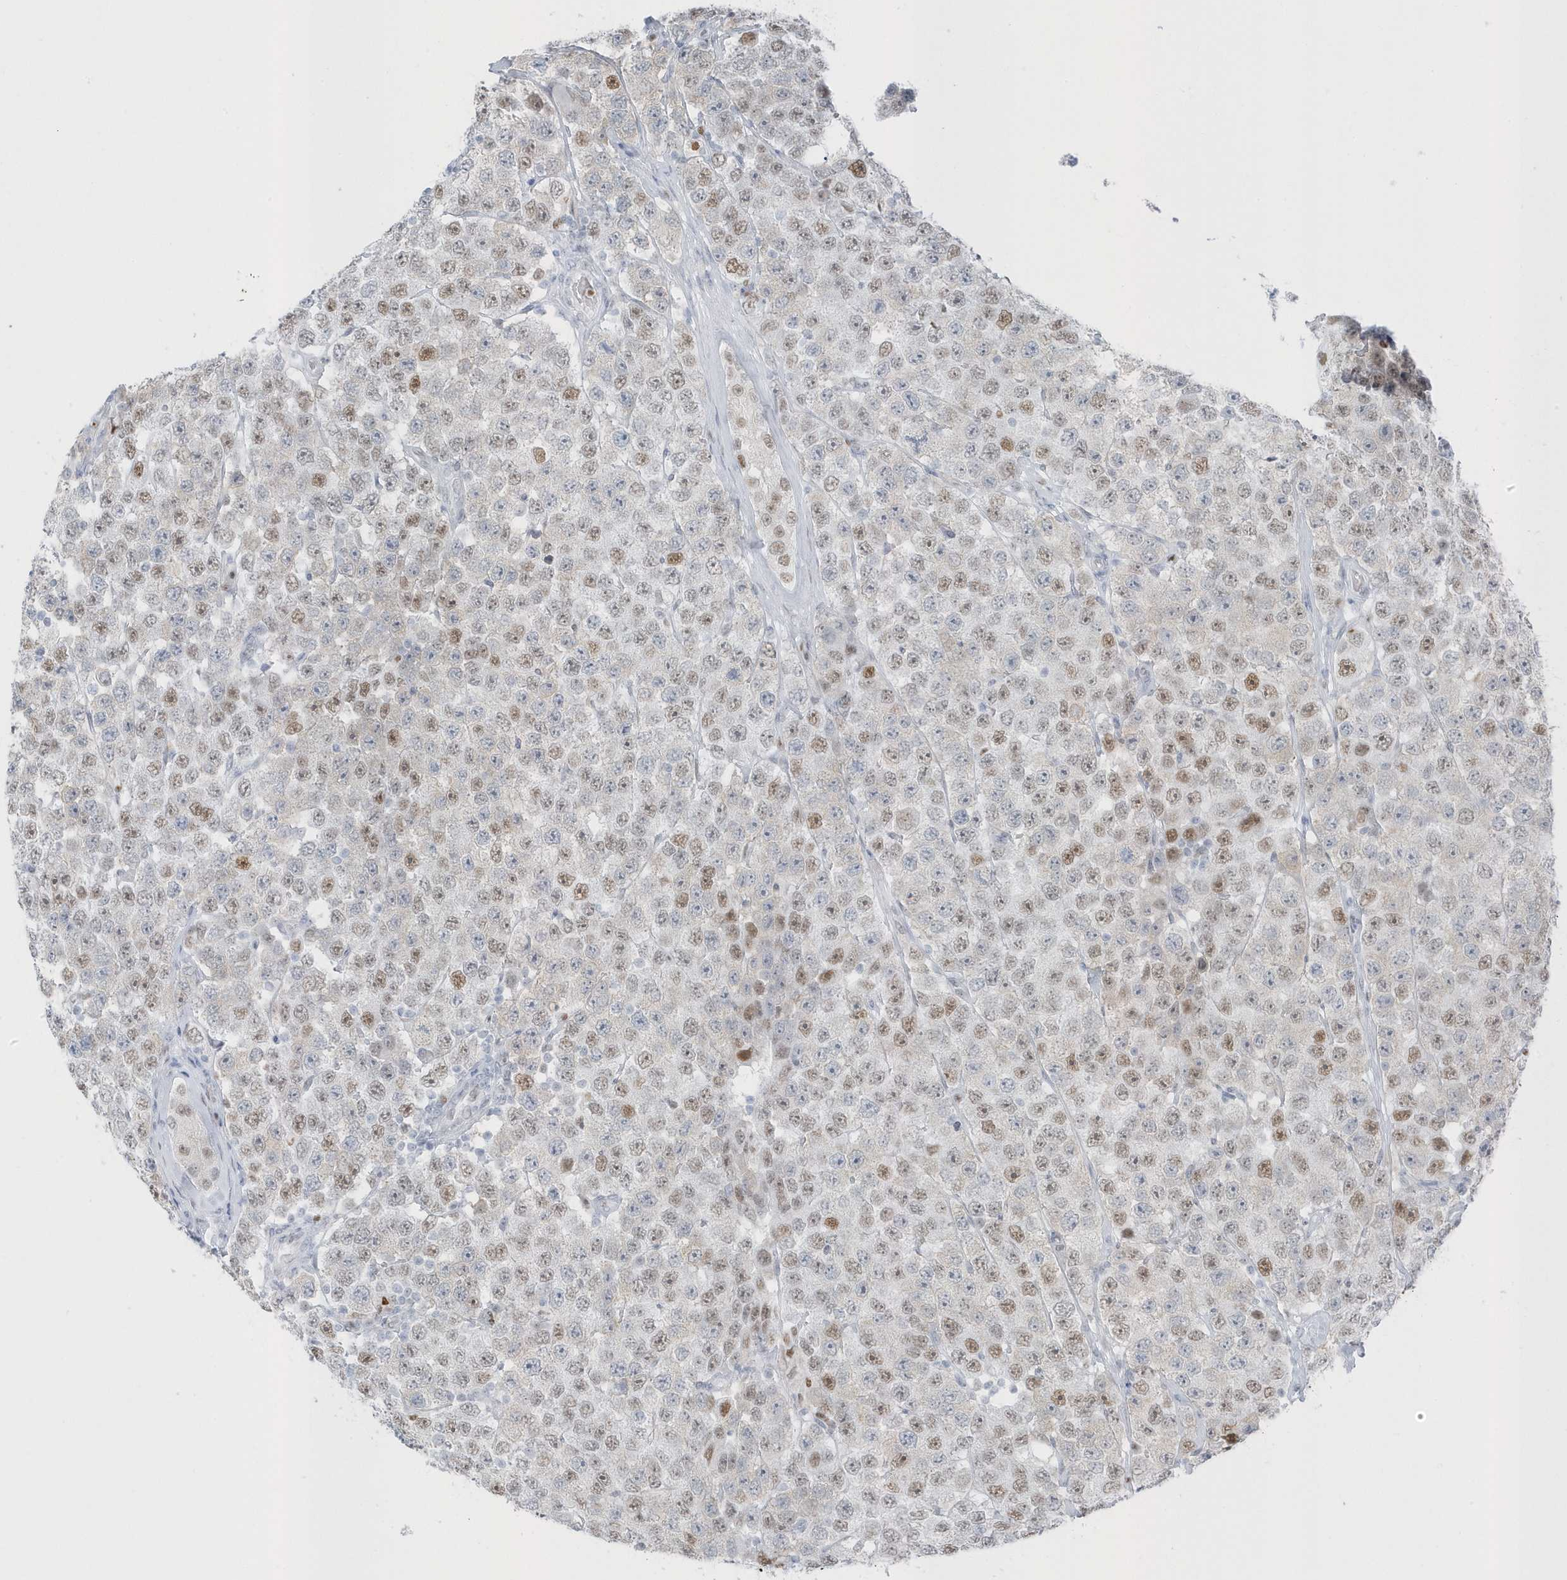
{"staining": {"intensity": "moderate", "quantity": "25%-75%", "location": "nuclear"}, "tissue": "testis cancer", "cell_type": "Tumor cells", "image_type": "cancer", "snomed": [{"axis": "morphology", "description": "Seminoma, NOS"}, {"axis": "topography", "description": "Testis"}], "caption": "Immunohistochemistry image of human testis cancer (seminoma) stained for a protein (brown), which shows medium levels of moderate nuclear expression in about 25%-75% of tumor cells.", "gene": "SMIM34", "patient": {"sex": "male", "age": 28}}